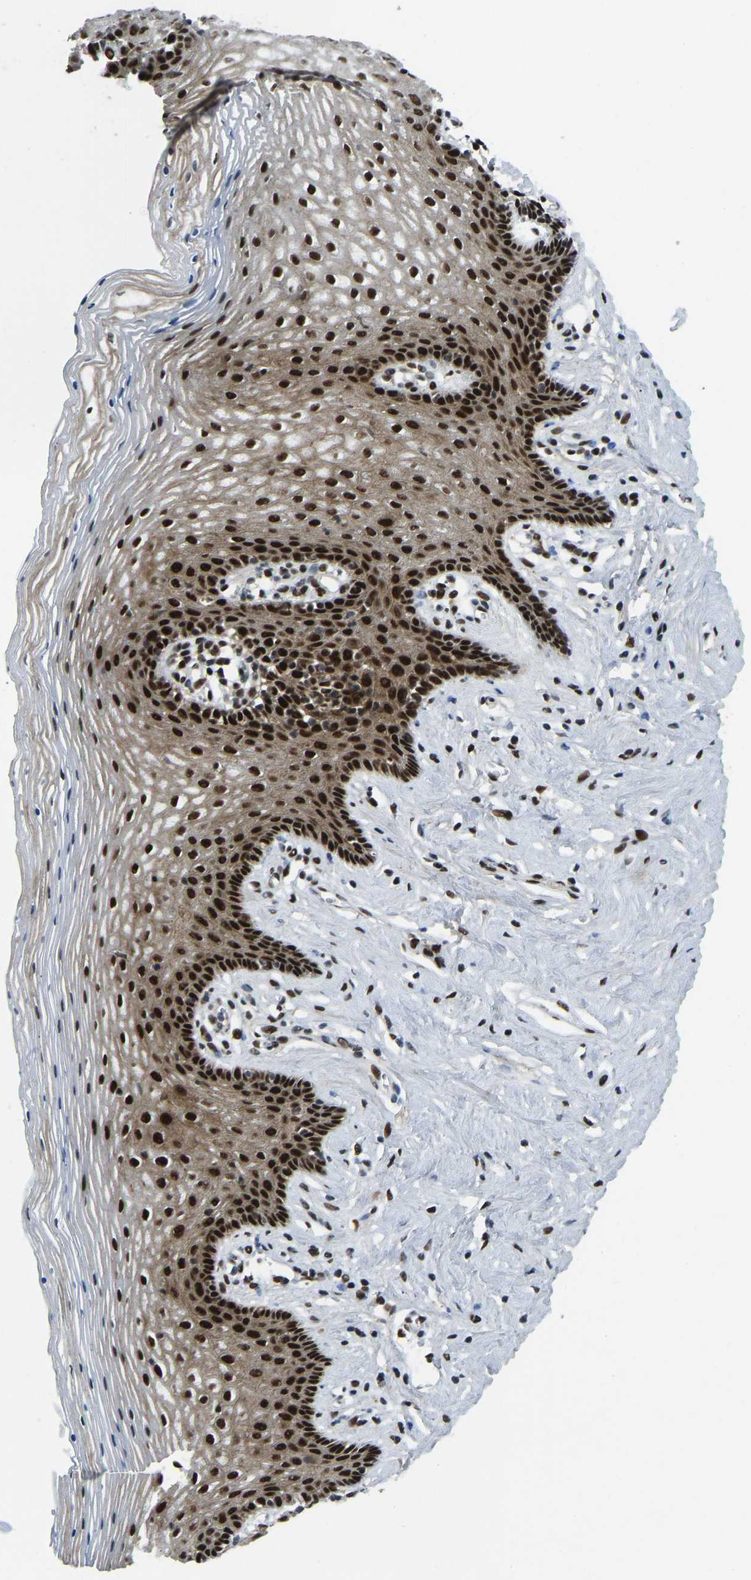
{"staining": {"intensity": "strong", "quantity": ">75%", "location": "cytoplasmic/membranous,nuclear"}, "tissue": "vagina", "cell_type": "Squamous epithelial cells", "image_type": "normal", "snomed": [{"axis": "morphology", "description": "Normal tissue, NOS"}, {"axis": "topography", "description": "Vagina"}], "caption": "Immunohistochemical staining of unremarkable human vagina demonstrates strong cytoplasmic/membranous,nuclear protein positivity in about >75% of squamous epithelial cells.", "gene": "FOXK1", "patient": {"sex": "female", "age": 32}}